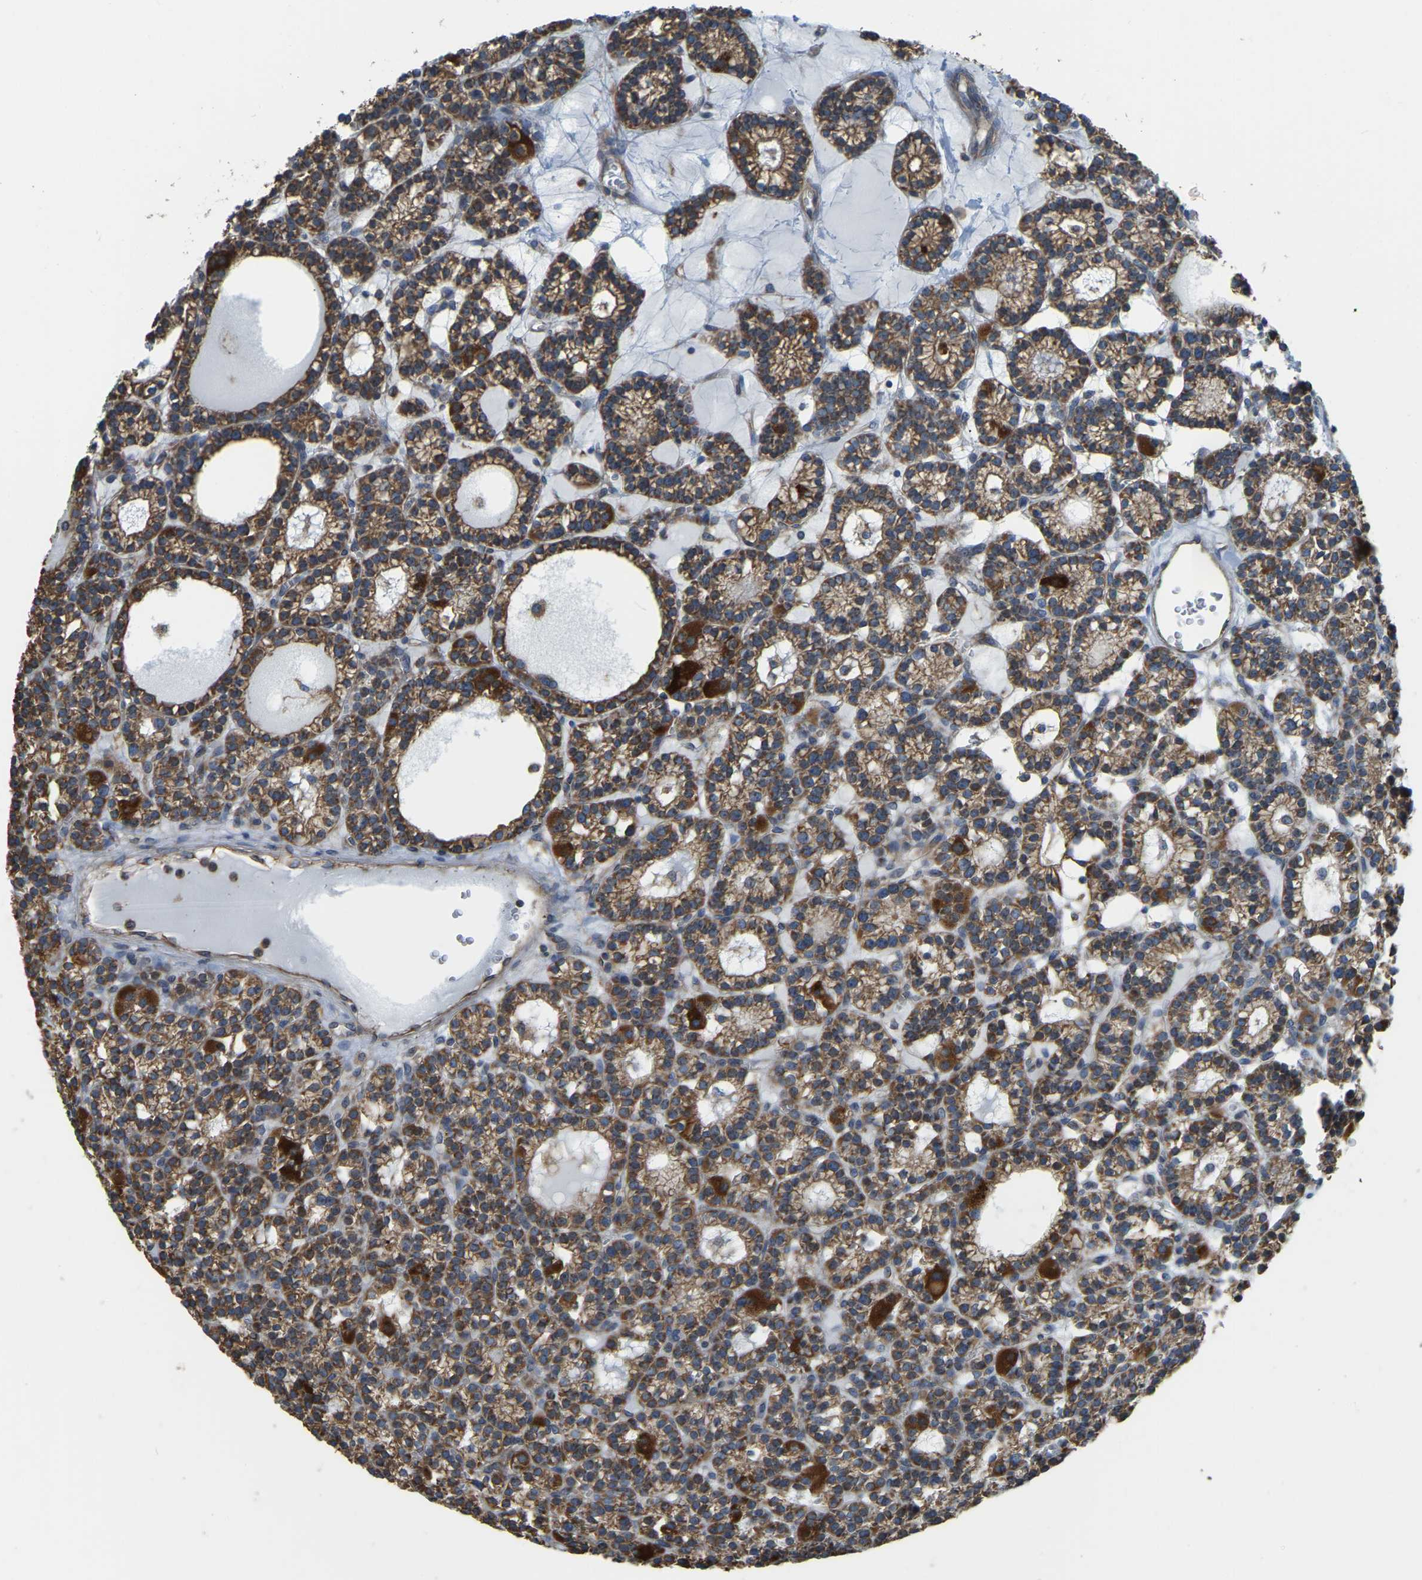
{"staining": {"intensity": "strong", "quantity": ">75%", "location": "cytoplasmic/membranous"}, "tissue": "parathyroid gland", "cell_type": "Glandular cells", "image_type": "normal", "snomed": [{"axis": "morphology", "description": "Normal tissue, NOS"}, {"axis": "morphology", "description": "Adenoma, NOS"}, {"axis": "topography", "description": "Parathyroid gland"}], "caption": "Protein staining demonstrates strong cytoplasmic/membranous staining in about >75% of glandular cells in normal parathyroid gland.", "gene": "PSMD7", "patient": {"sex": "female", "age": 58}}